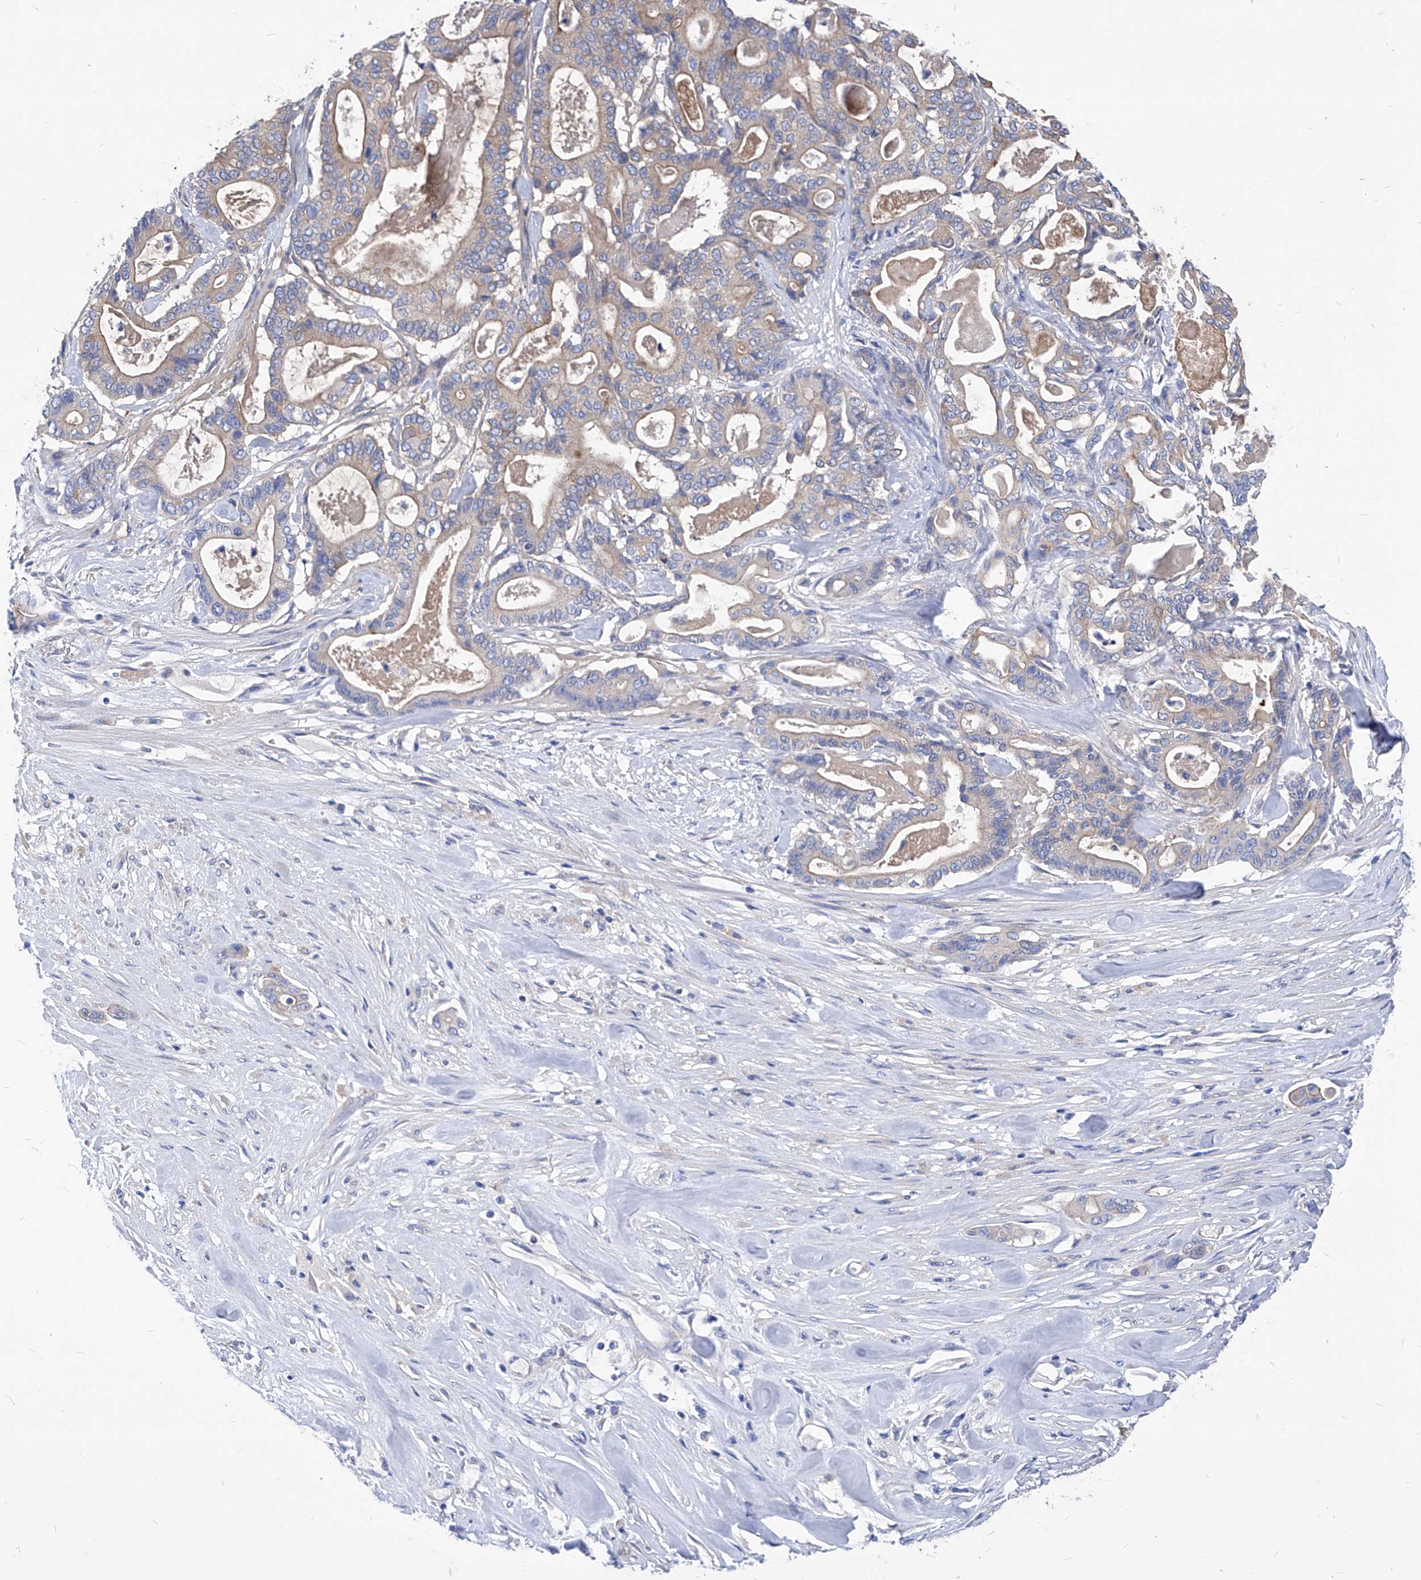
{"staining": {"intensity": "weak", "quantity": "25%-75%", "location": "cytoplasmic/membranous"}, "tissue": "pancreatic cancer", "cell_type": "Tumor cells", "image_type": "cancer", "snomed": [{"axis": "morphology", "description": "Adenocarcinoma, NOS"}, {"axis": "topography", "description": "Pancreas"}], "caption": "A low amount of weak cytoplasmic/membranous staining is present in approximately 25%-75% of tumor cells in pancreatic adenocarcinoma tissue. (DAB IHC, brown staining for protein, blue staining for nuclei).", "gene": "XPNPEP1", "patient": {"sex": "male", "age": 63}}